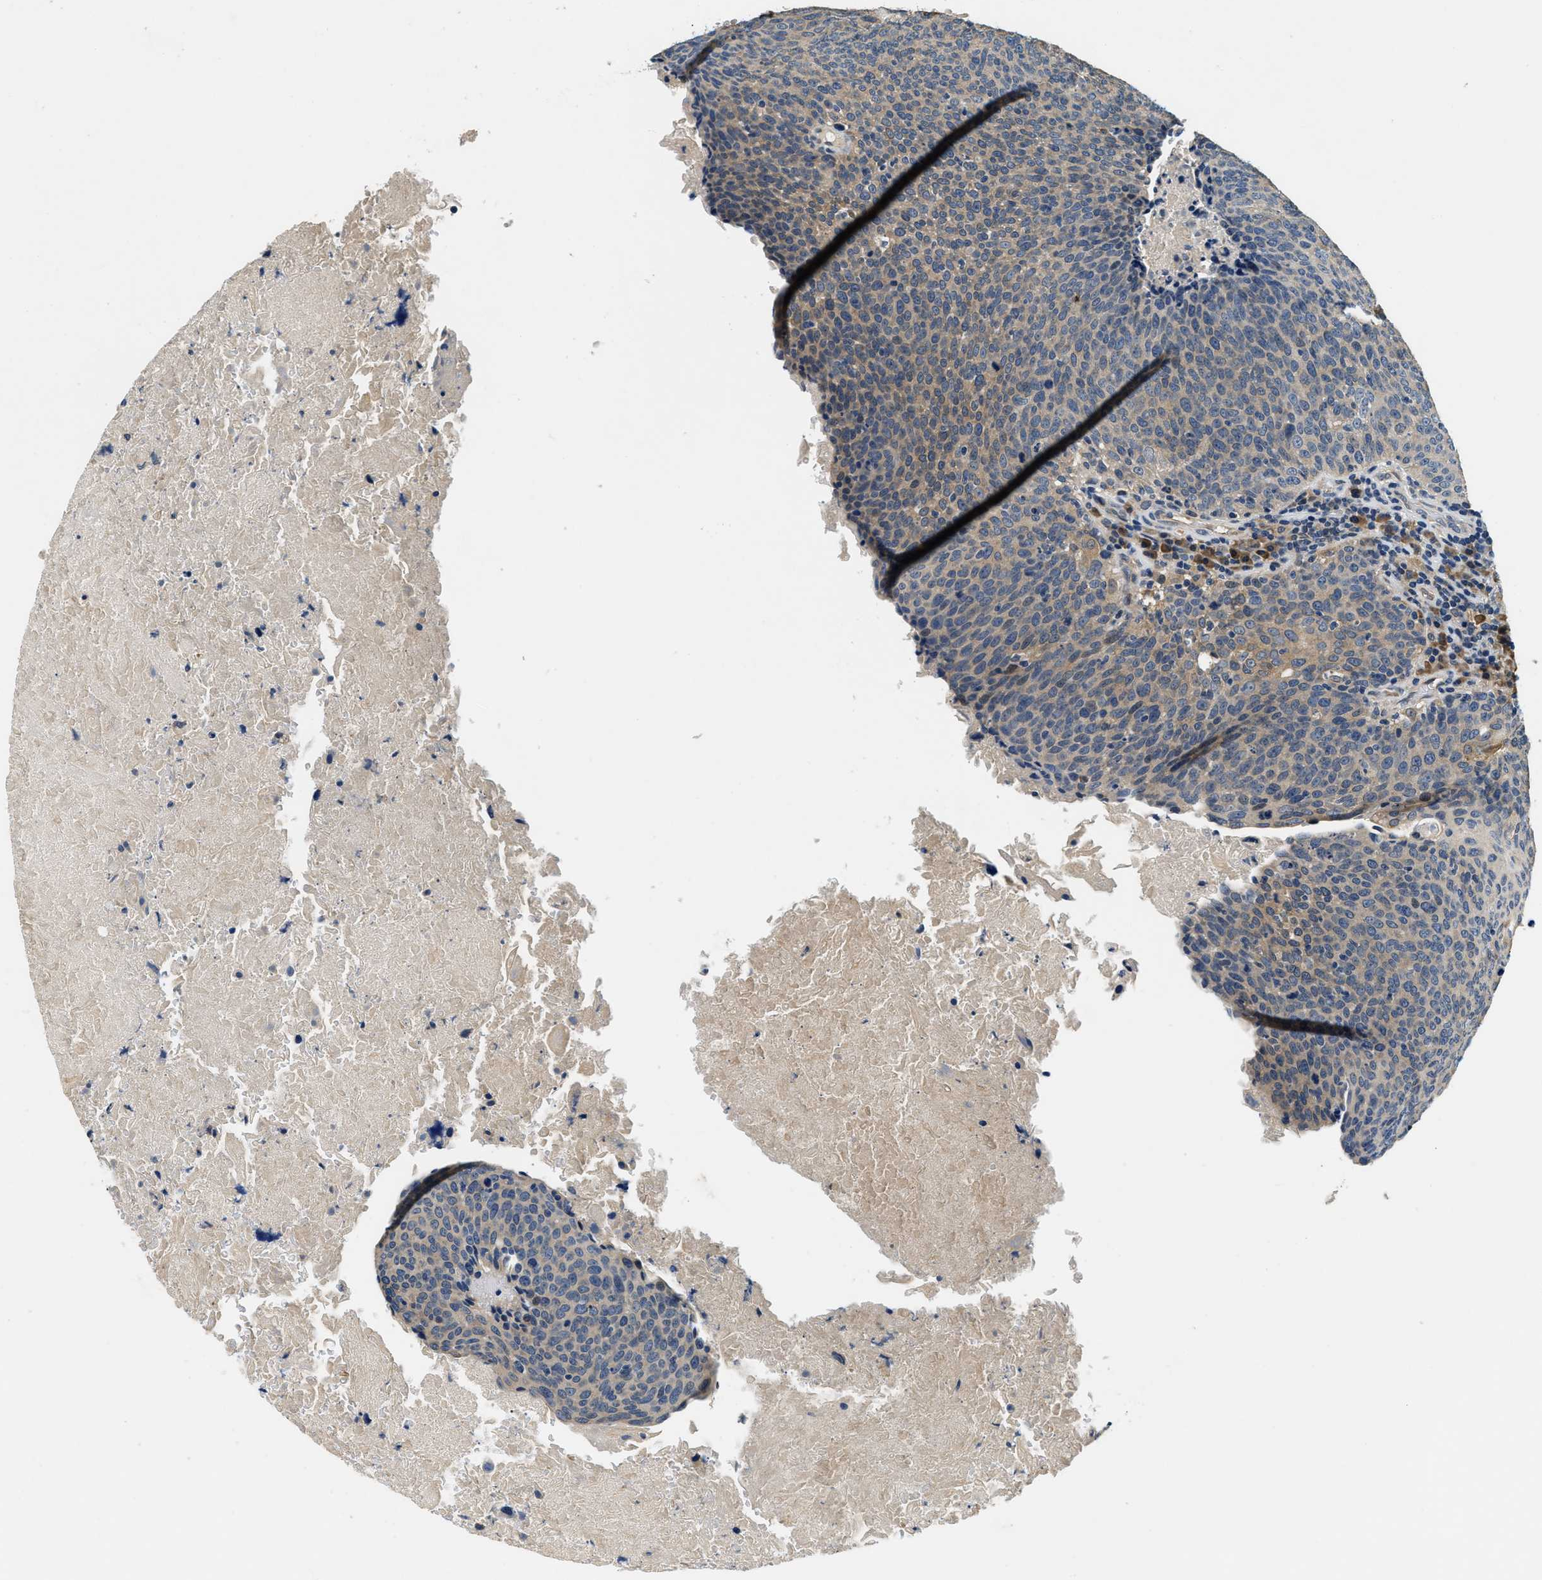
{"staining": {"intensity": "weak", "quantity": "25%-75%", "location": "cytoplasmic/membranous"}, "tissue": "head and neck cancer", "cell_type": "Tumor cells", "image_type": "cancer", "snomed": [{"axis": "morphology", "description": "Squamous cell carcinoma, NOS"}, {"axis": "morphology", "description": "Squamous cell carcinoma, metastatic, NOS"}, {"axis": "topography", "description": "Lymph node"}, {"axis": "topography", "description": "Head-Neck"}], "caption": "Immunohistochemical staining of human head and neck squamous cell carcinoma shows low levels of weak cytoplasmic/membranous staining in approximately 25%-75% of tumor cells.", "gene": "ALDH3A2", "patient": {"sex": "male", "age": 62}}